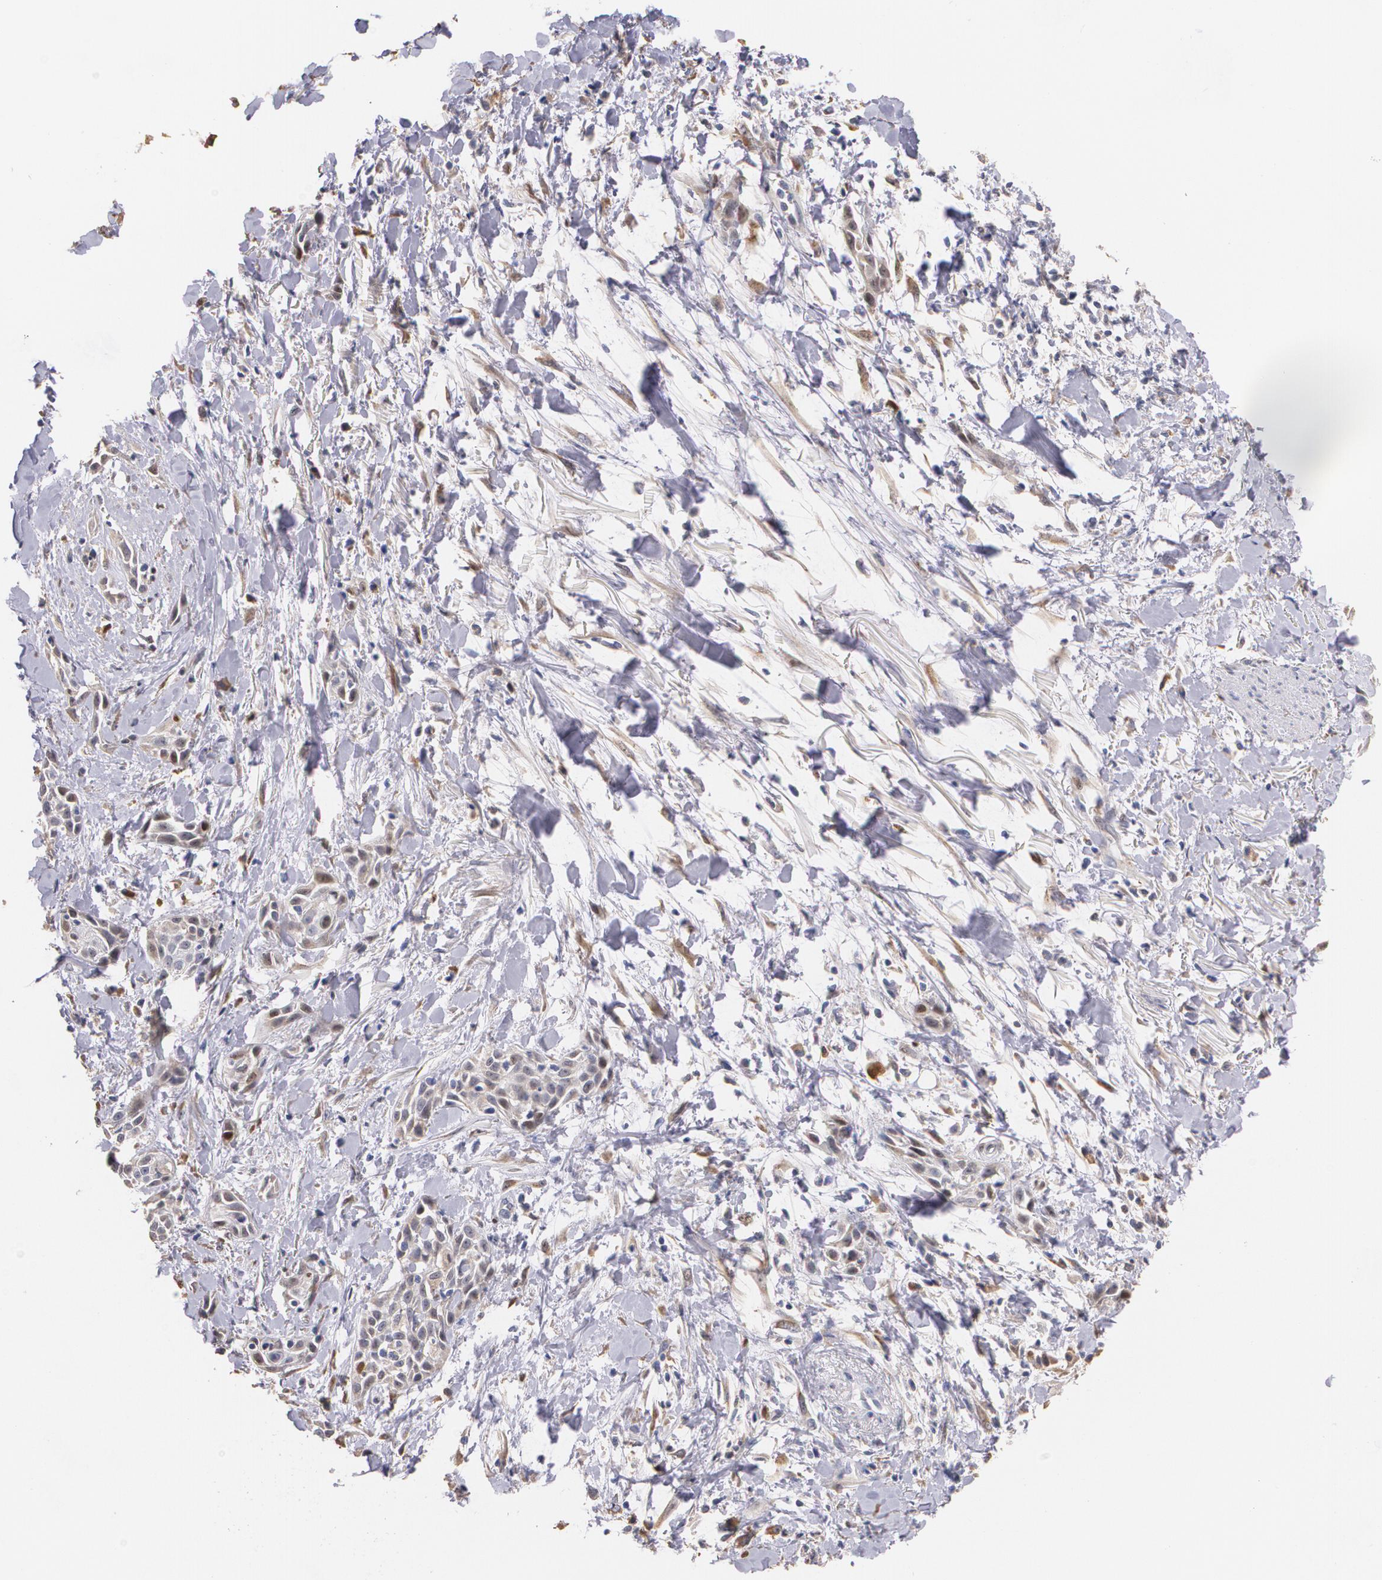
{"staining": {"intensity": "moderate", "quantity": "25%-75%", "location": "cytoplasmic/membranous,nuclear"}, "tissue": "skin cancer", "cell_type": "Tumor cells", "image_type": "cancer", "snomed": [{"axis": "morphology", "description": "Squamous cell carcinoma, NOS"}, {"axis": "topography", "description": "Skin"}, {"axis": "topography", "description": "Anal"}], "caption": "Brown immunohistochemical staining in skin cancer (squamous cell carcinoma) shows moderate cytoplasmic/membranous and nuclear expression in about 25%-75% of tumor cells.", "gene": "ATF3", "patient": {"sex": "male", "age": 64}}